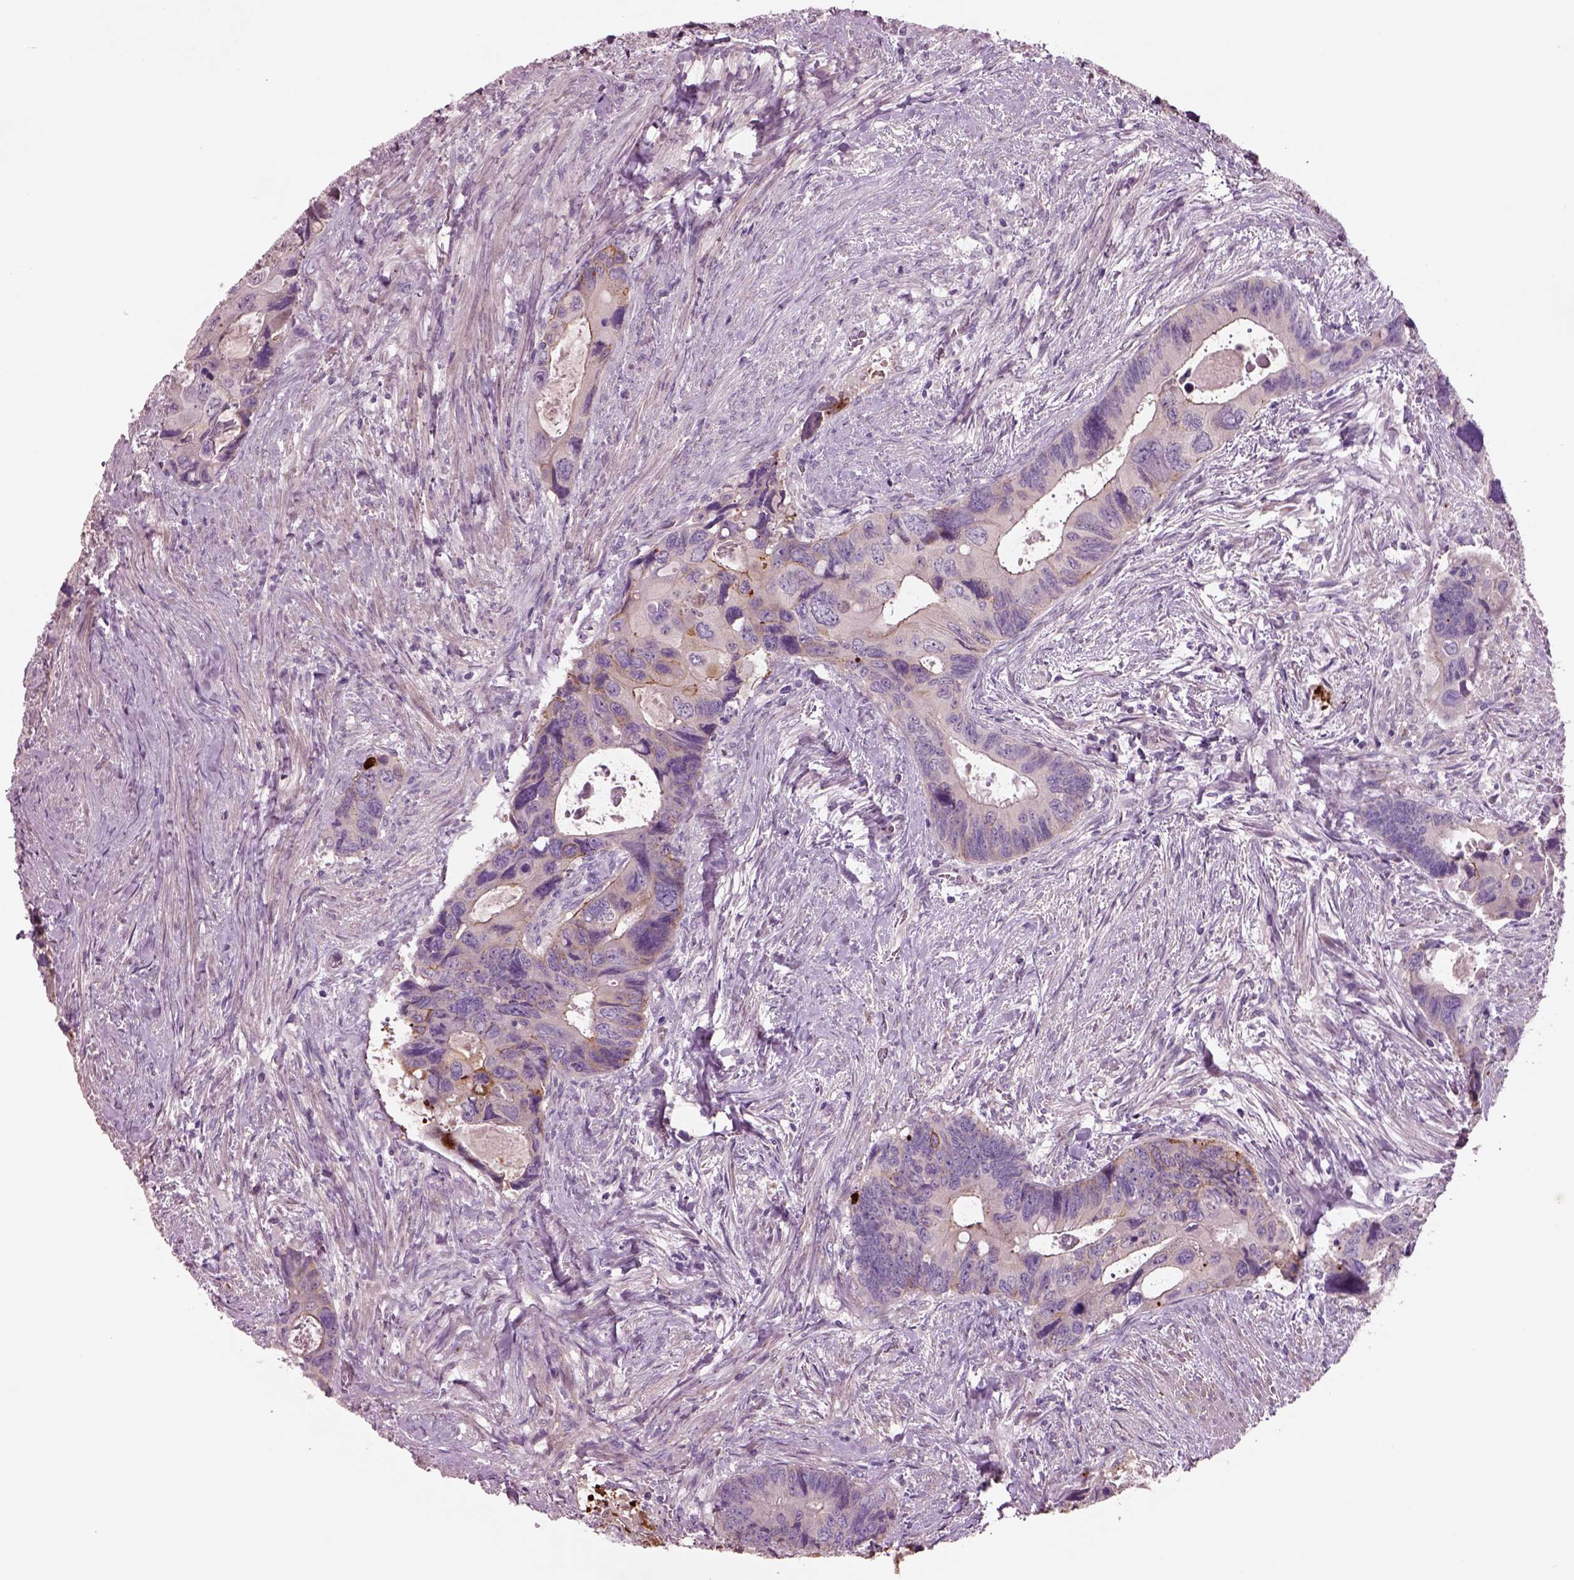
{"staining": {"intensity": "negative", "quantity": "none", "location": "none"}, "tissue": "colorectal cancer", "cell_type": "Tumor cells", "image_type": "cancer", "snomed": [{"axis": "morphology", "description": "Adenocarcinoma, NOS"}, {"axis": "topography", "description": "Rectum"}], "caption": "The photomicrograph demonstrates no staining of tumor cells in colorectal cancer.", "gene": "PLPP7", "patient": {"sex": "male", "age": 62}}